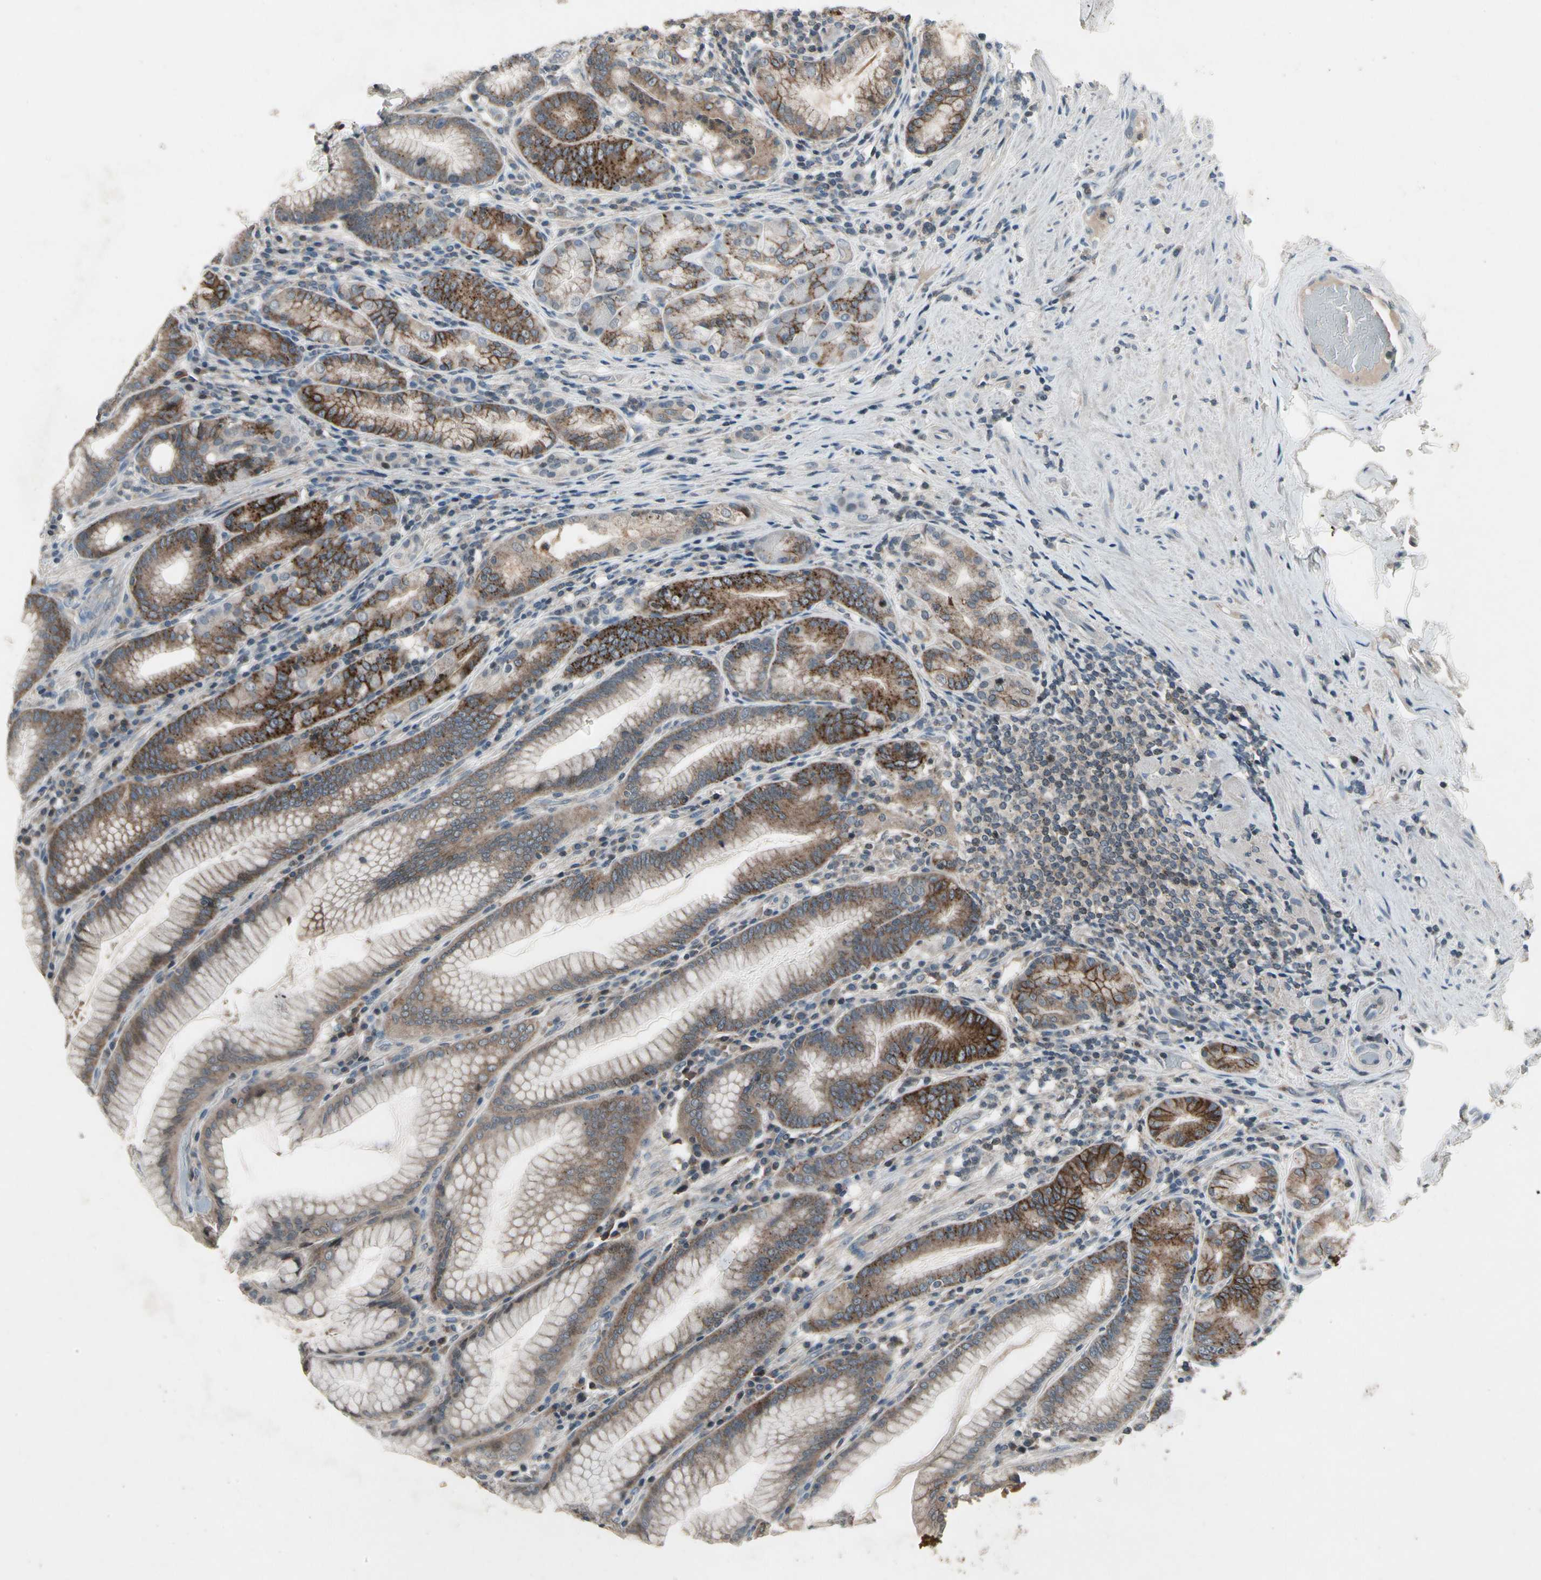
{"staining": {"intensity": "moderate", "quantity": ">75%", "location": "cytoplasmic/membranous"}, "tissue": "stomach", "cell_type": "Glandular cells", "image_type": "normal", "snomed": [{"axis": "morphology", "description": "Normal tissue, NOS"}, {"axis": "topography", "description": "Stomach, lower"}], "caption": "High-power microscopy captured an IHC photomicrograph of benign stomach, revealing moderate cytoplasmic/membranous staining in about >75% of glandular cells.", "gene": "NMI", "patient": {"sex": "female", "age": 76}}